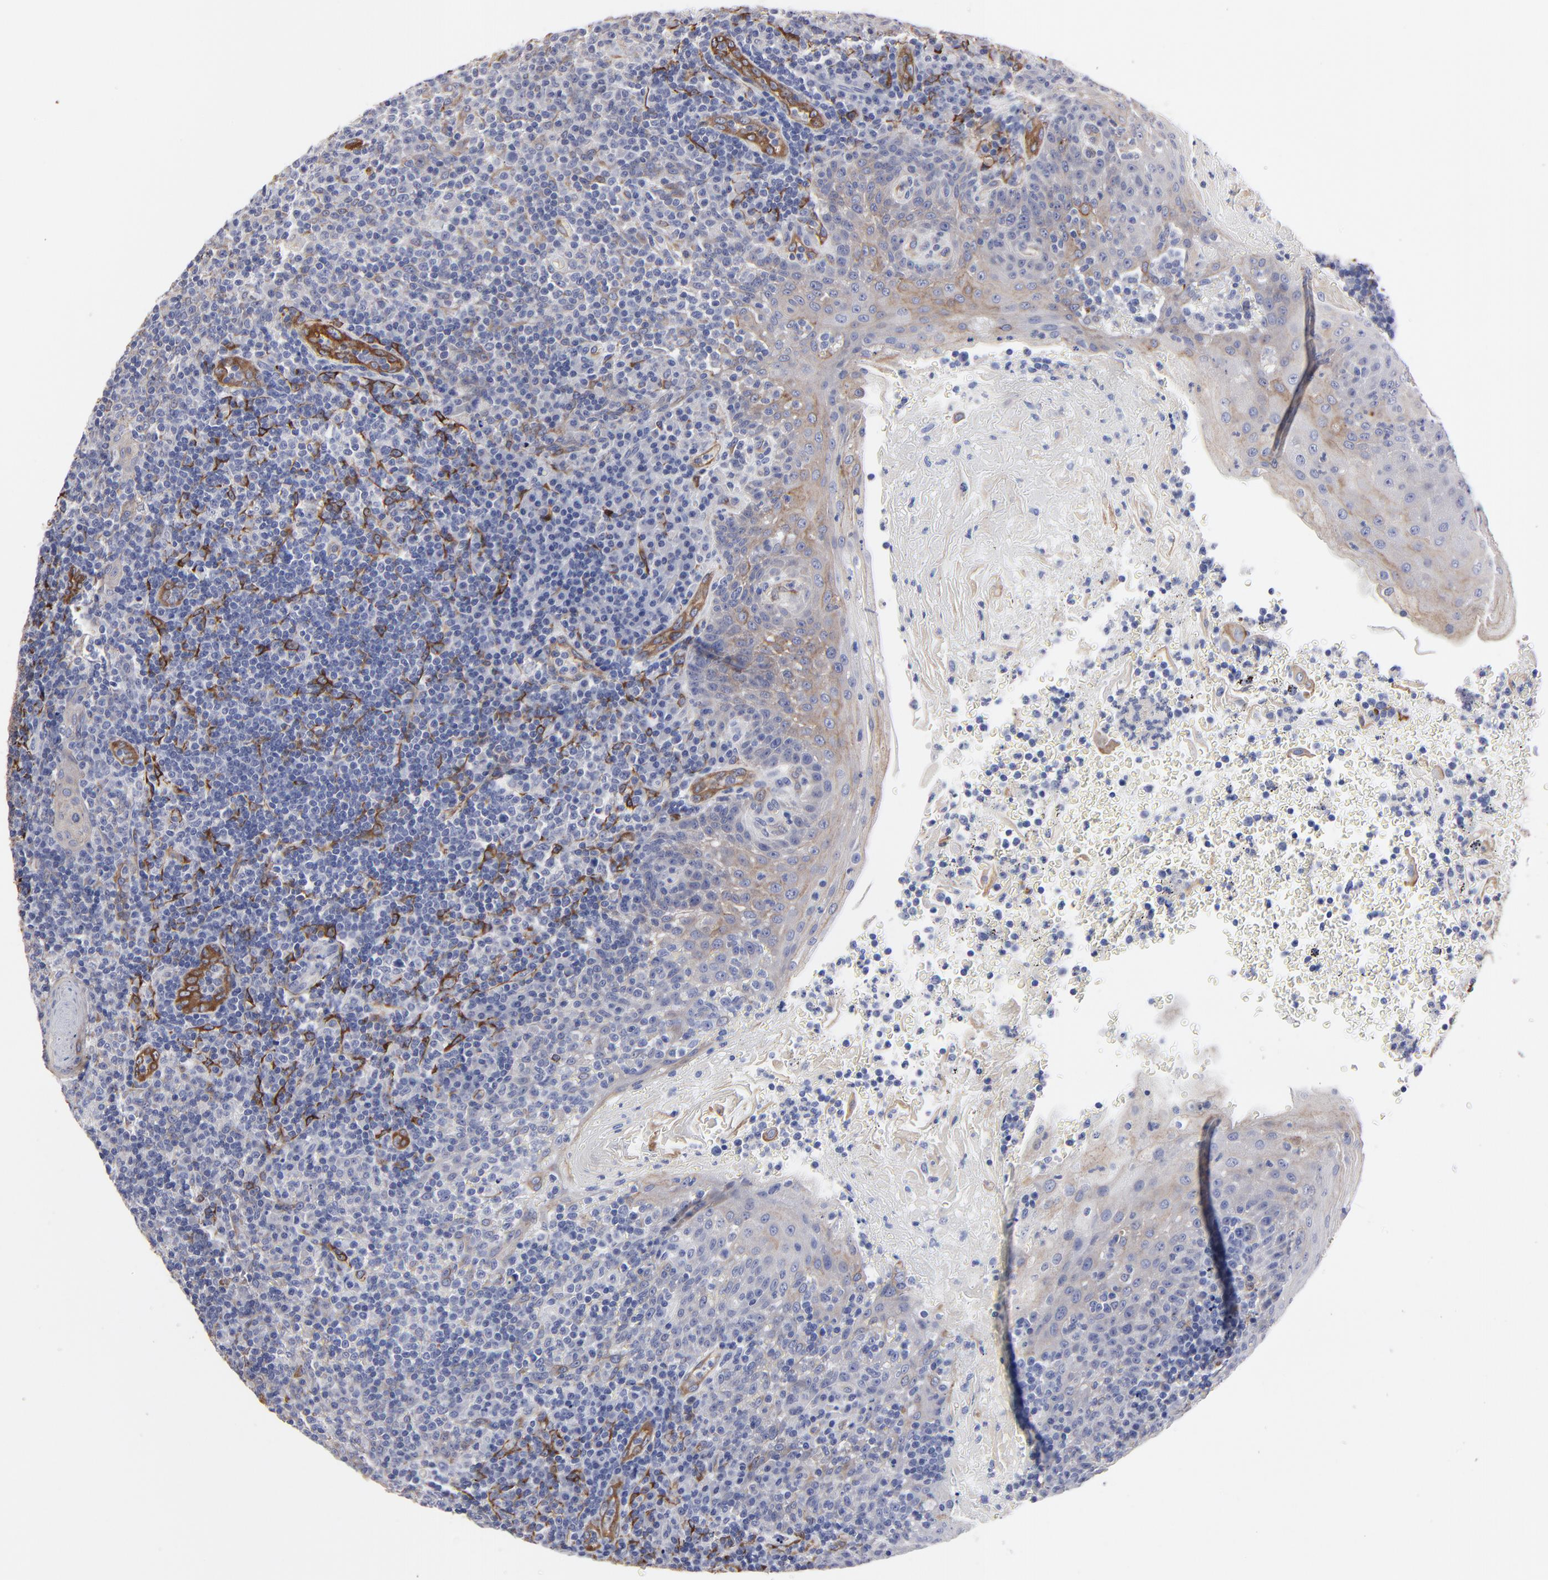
{"staining": {"intensity": "negative", "quantity": "none", "location": "none"}, "tissue": "tonsil", "cell_type": "Germinal center cells", "image_type": "normal", "snomed": [{"axis": "morphology", "description": "Normal tissue, NOS"}, {"axis": "topography", "description": "Tonsil"}], "caption": "A high-resolution histopathology image shows immunohistochemistry (IHC) staining of unremarkable tonsil, which displays no significant positivity in germinal center cells.", "gene": "CILP", "patient": {"sex": "female", "age": 40}}